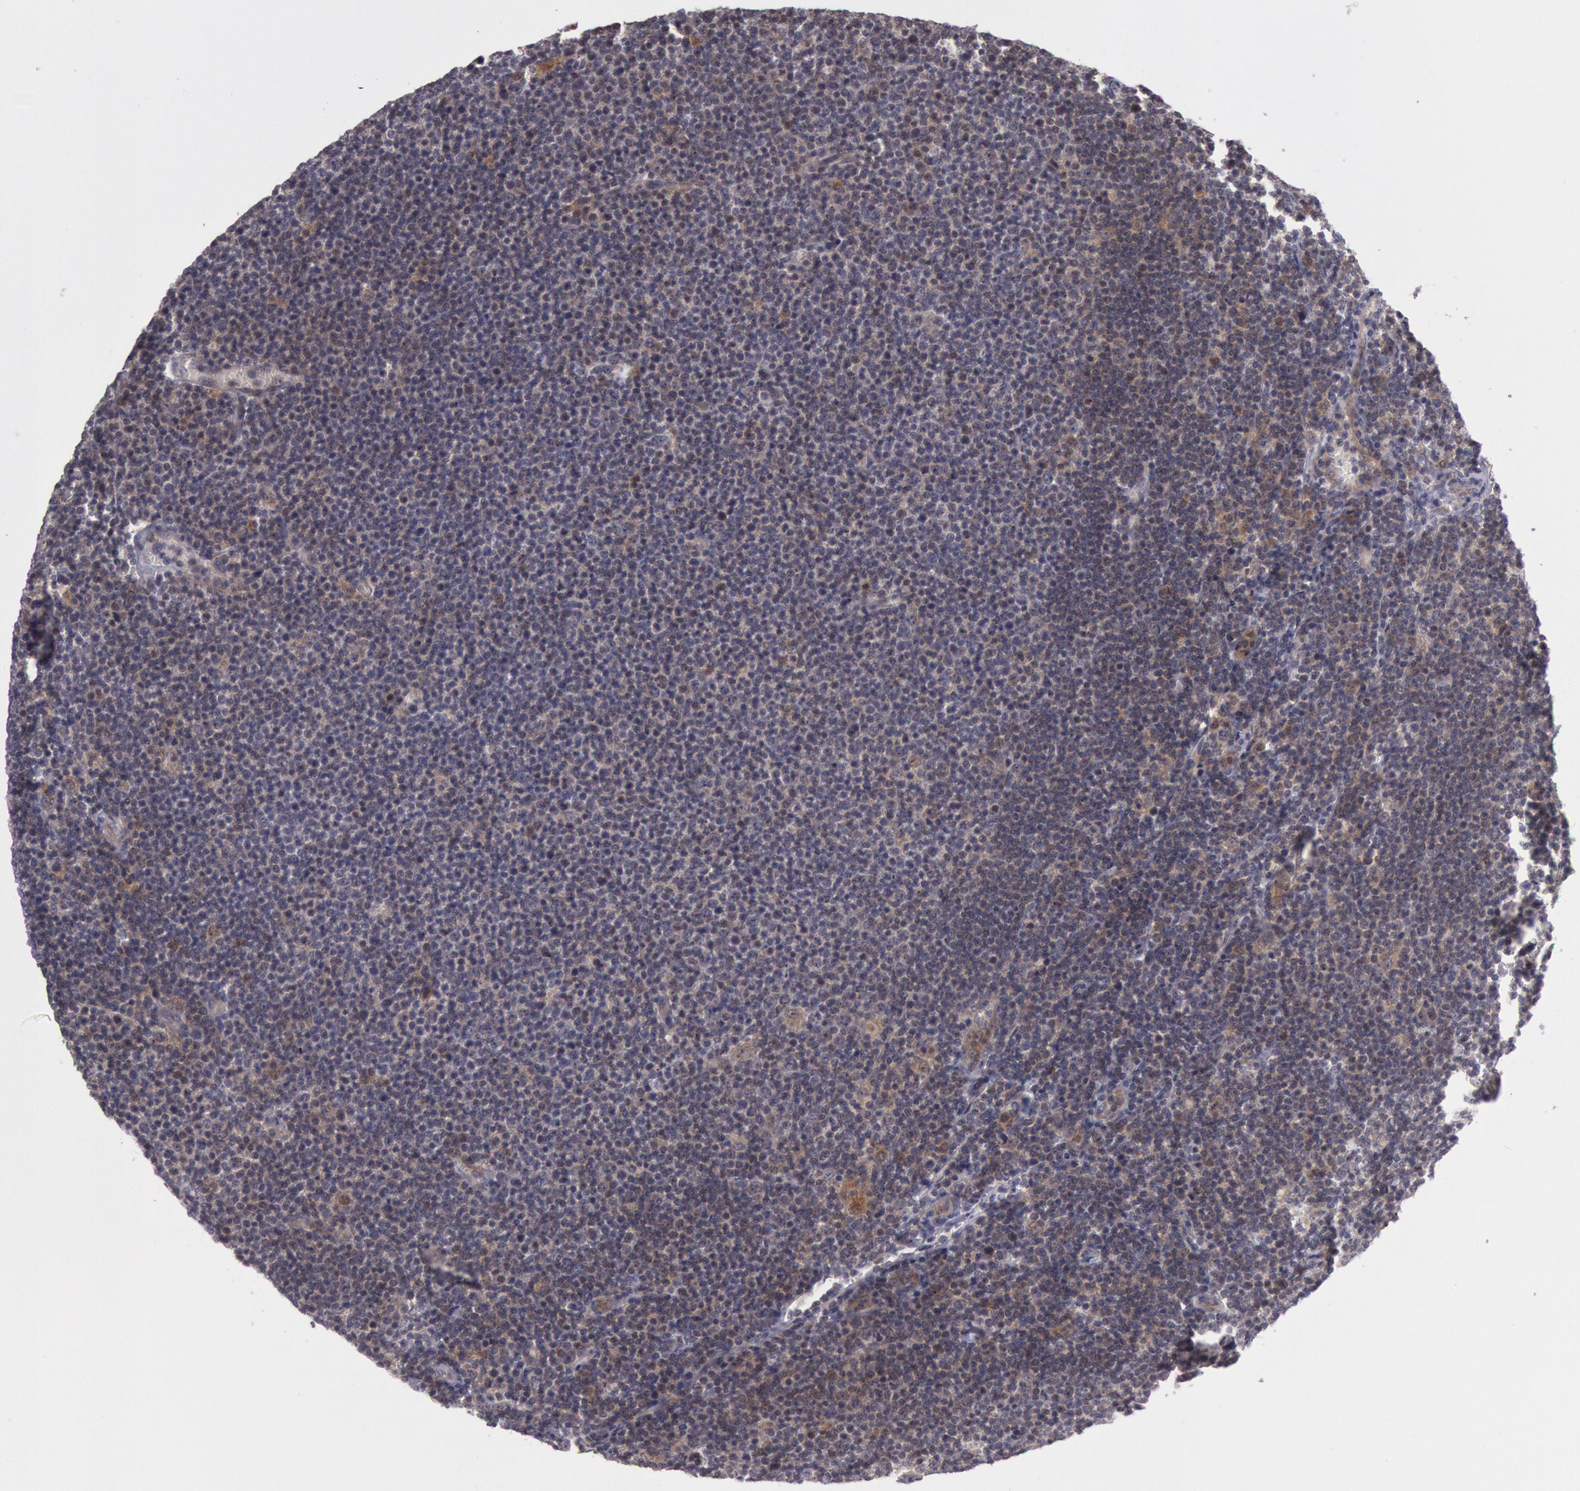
{"staining": {"intensity": "moderate", "quantity": ">75%", "location": "cytoplasmic/membranous"}, "tissue": "lymphoma", "cell_type": "Tumor cells", "image_type": "cancer", "snomed": [{"axis": "morphology", "description": "Malignant lymphoma, non-Hodgkin's type, Low grade"}, {"axis": "topography", "description": "Lymph node"}], "caption": "Immunohistochemistry (IHC) staining of low-grade malignant lymphoma, non-Hodgkin's type, which demonstrates medium levels of moderate cytoplasmic/membranous expression in about >75% of tumor cells indicating moderate cytoplasmic/membranous protein staining. The staining was performed using DAB (brown) for protein detection and nuclei were counterstained in hematoxylin (blue).", "gene": "TRIB2", "patient": {"sex": "male", "age": 74}}